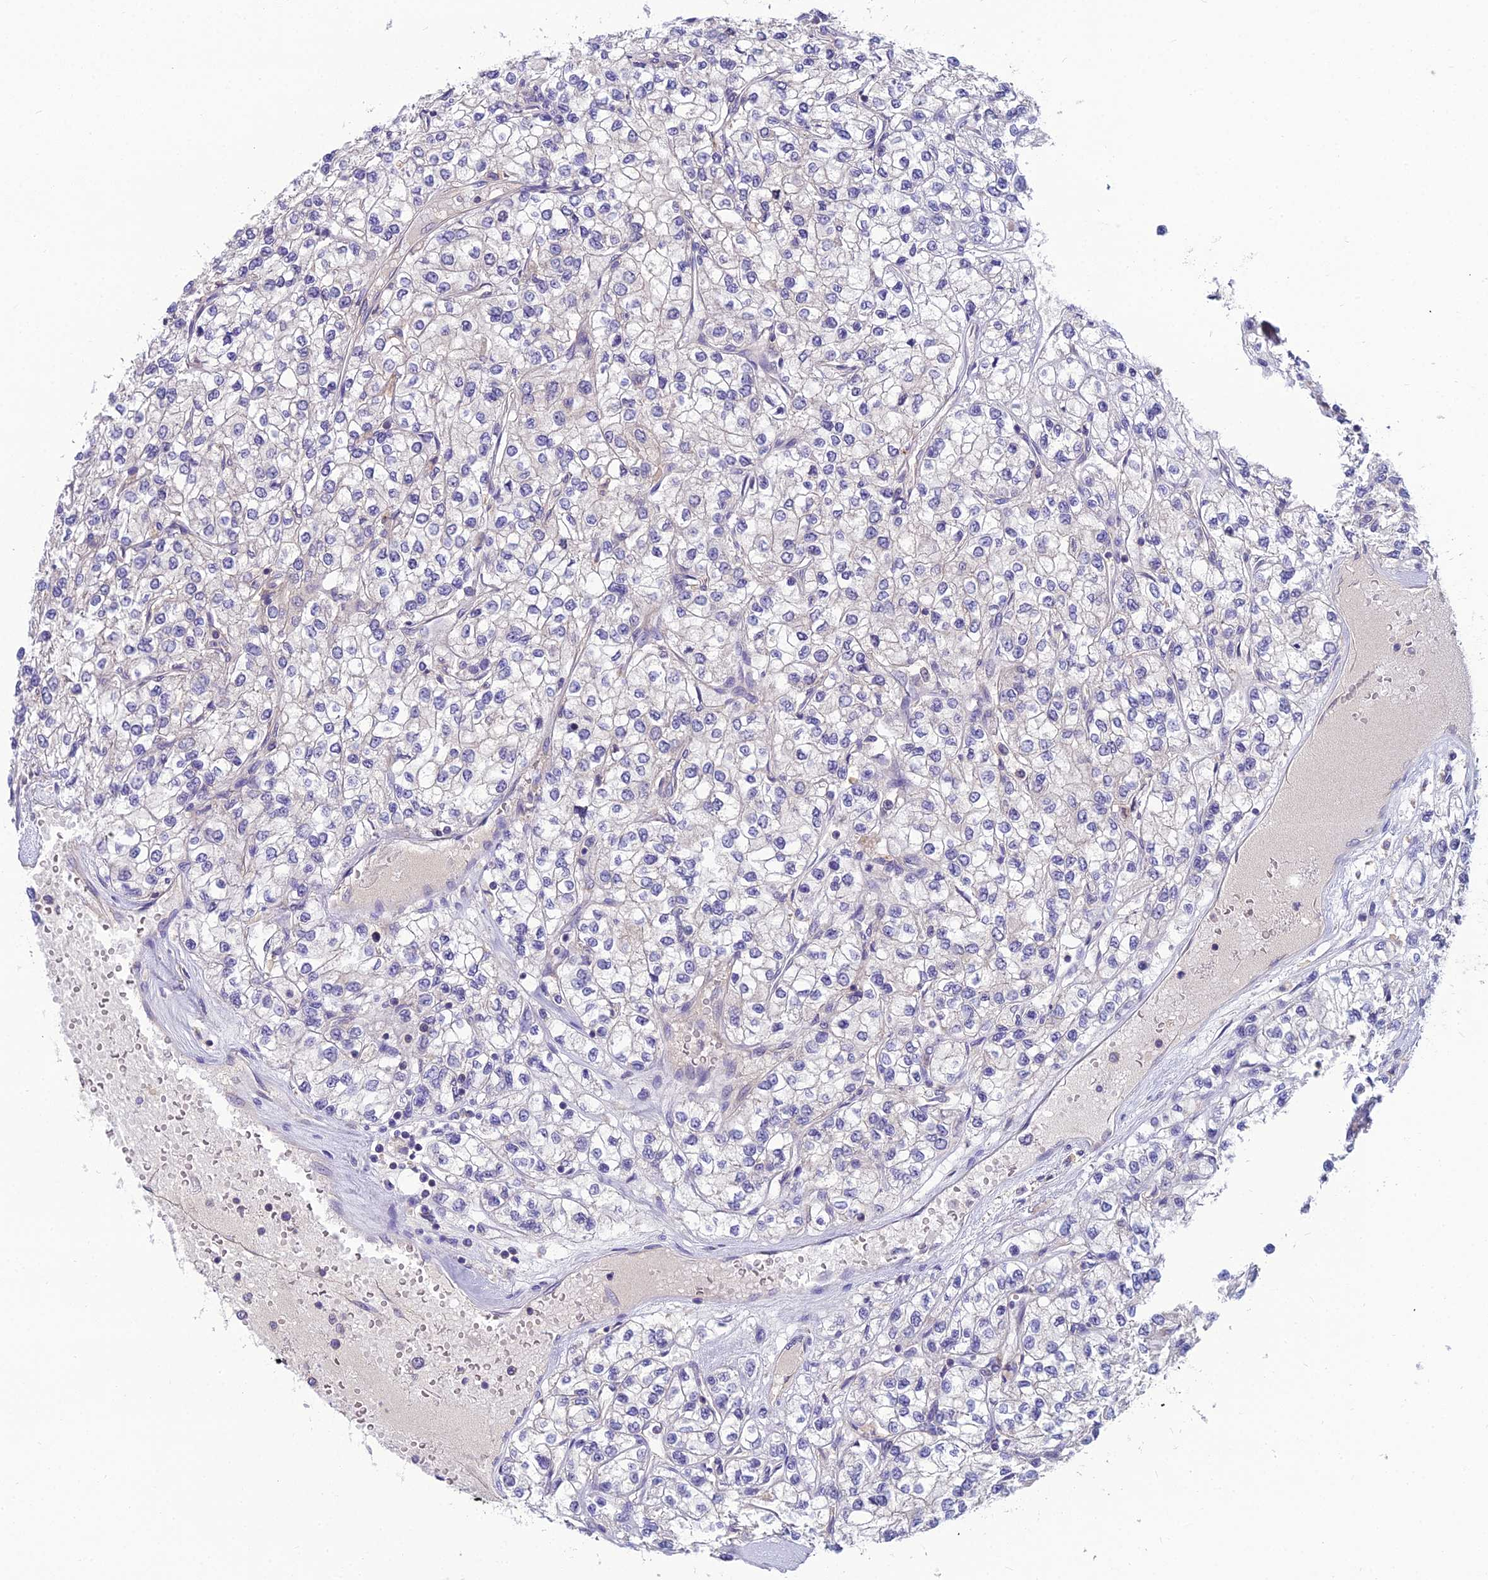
{"staining": {"intensity": "negative", "quantity": "none", "location": "none"}, "tissue": "renal cancer", "cell_type": "Tumor cells", "image_type": "cancer", "snomed": [{"axis": "morphology", "description": "Adenocarcinoma, NOS"}, {"axis": "topography", "description": "Kidney"}], "caption": "High power microscopy histopathology image of an immunohistochemistry photomicrograph of renal adenocarcinoma, revealing no significant staining in tumor cells.", "gene": "MVD", "patient": {"sex": "male", "age": 80}}